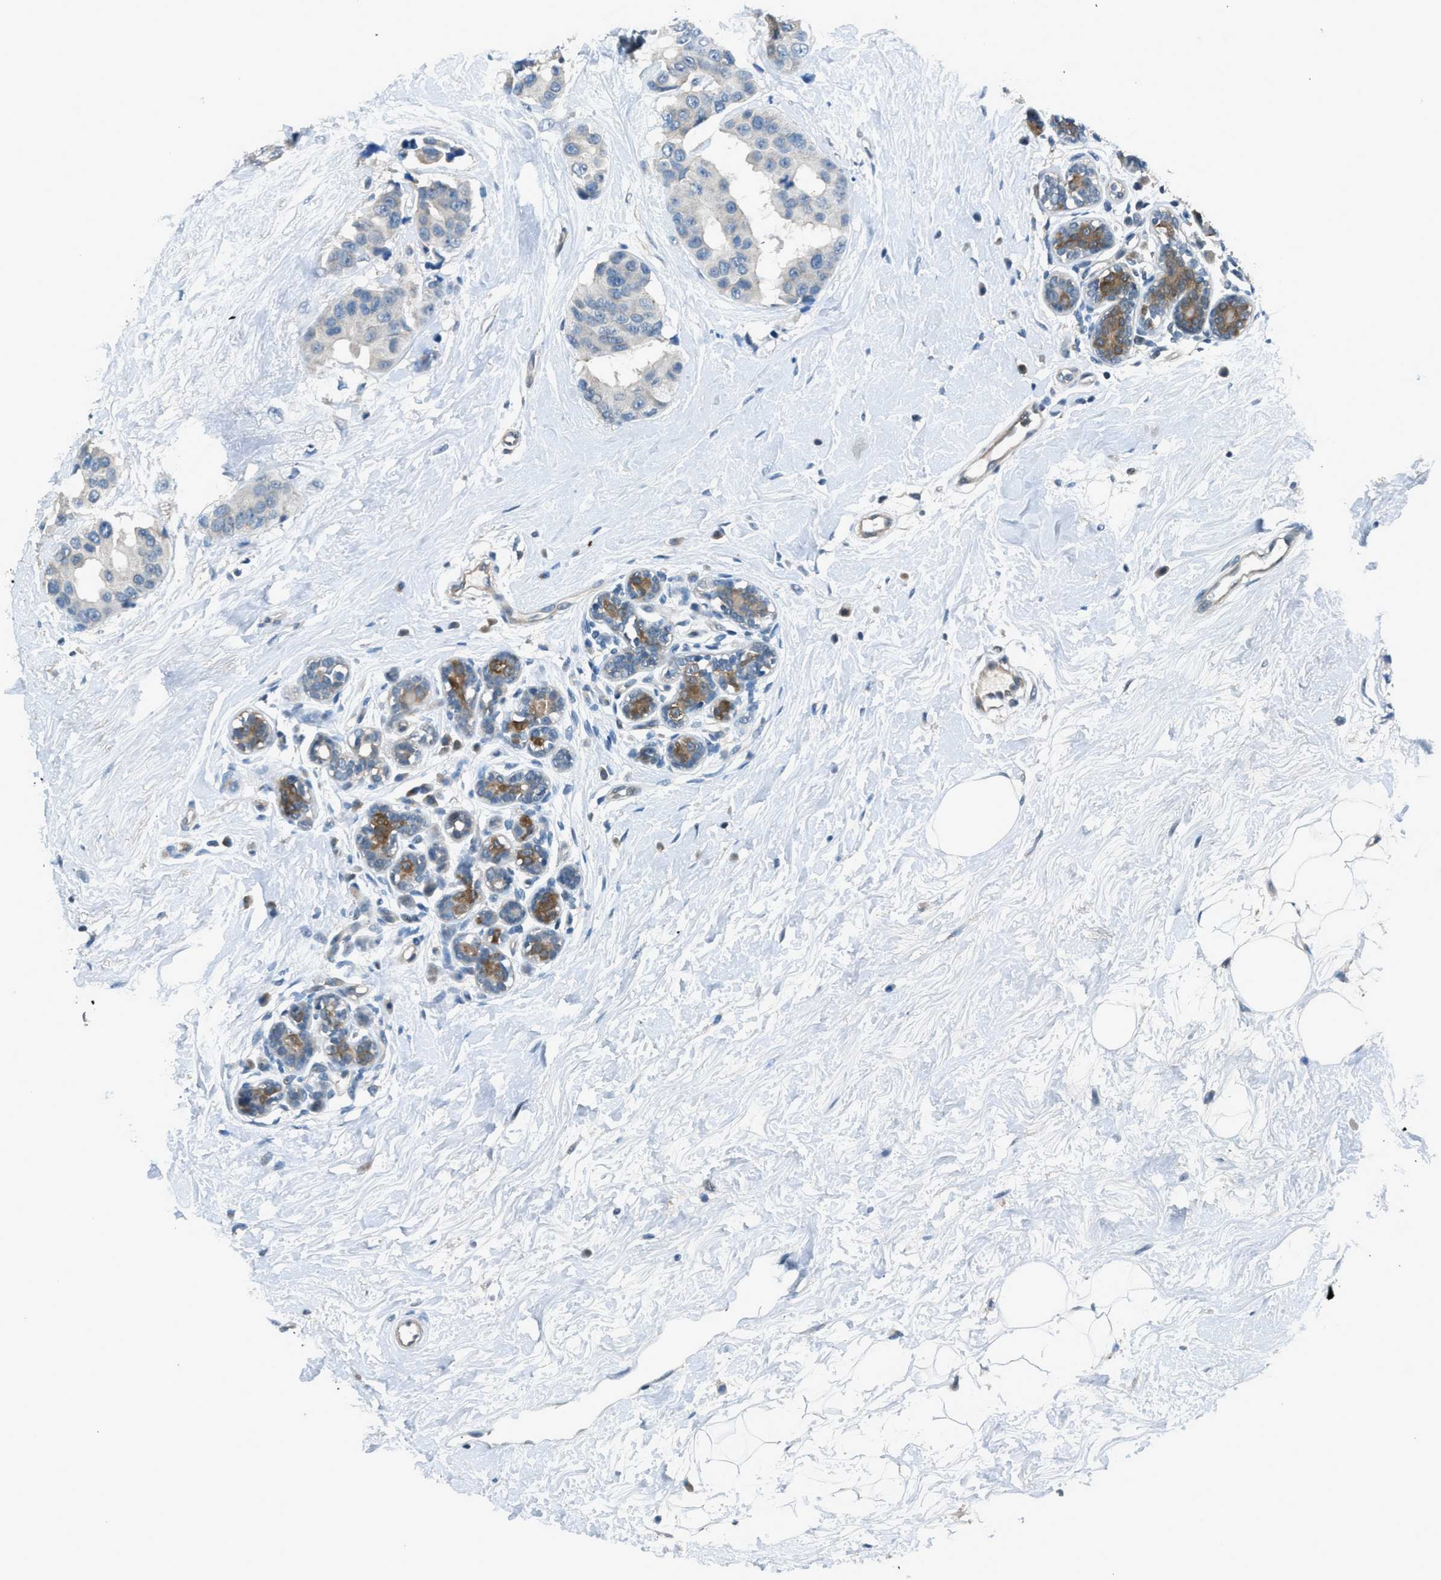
{"staining": {"intensity": "negative", "quantity": "none", "location": "none"}, "tissue": "breast cancer", "cell_type": "Tumor cells", "image_type": "cancer", "snomed": [{"axis": "morphology", "description": "Normal tissue, NOS"}, {"axis": "morphology", "description": "Duct carcinoma"}, {"axis": "topography", "description": "Breast"}], "caption": "The IHC histopathology image has no significant positivity in tumor cells of breast cancer (invasive ductal carcinoma) tissue. The staining was performed using DAB to visualize the protein expression in brown, while the nuclei were stained in blue with hematoxylin (Magnification: 20x).", "gene": "LMLN", "patient": {"sex": "female", "age": 39}}